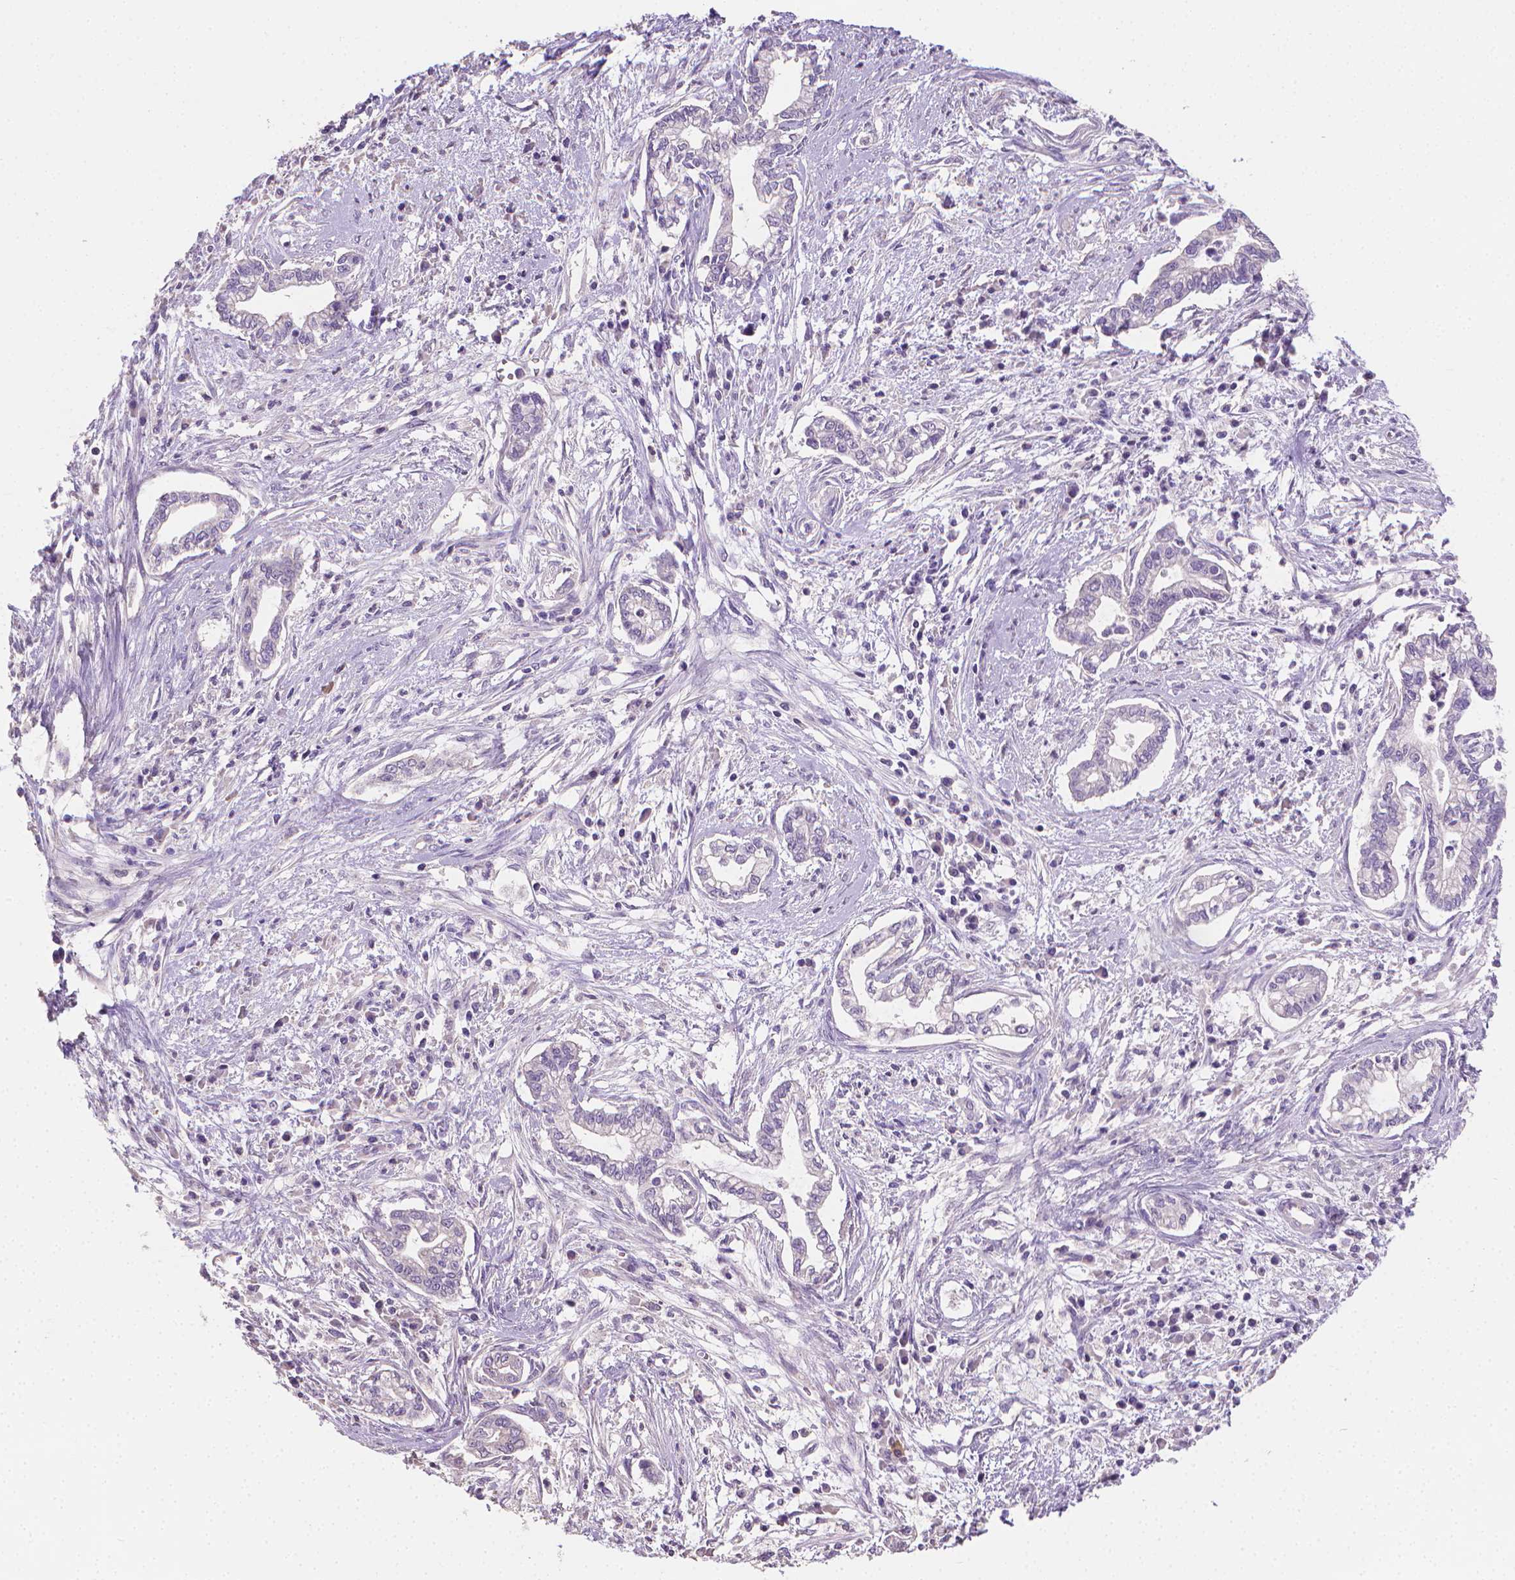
{"staining": {"intensity": "negative", "quantity": "none", "location": "none"}, "tissue": "cervical cancer", "cell_type": "Tumor cells", "image_type": "cancer", "snomed": [{"axis": "morphology", "description": "Adenocarcinoma, NOS"}, {"axis": "topography", "description": "Cervix"}], "caption": "IHC micrograph of neoplastic tissue: human cervical cancer (adenocarcinoma) stained with DAB shows no significant protein expression in tumor cells.", "gene": "CATIP", "patient": {"sex": "female", "age": 62}}